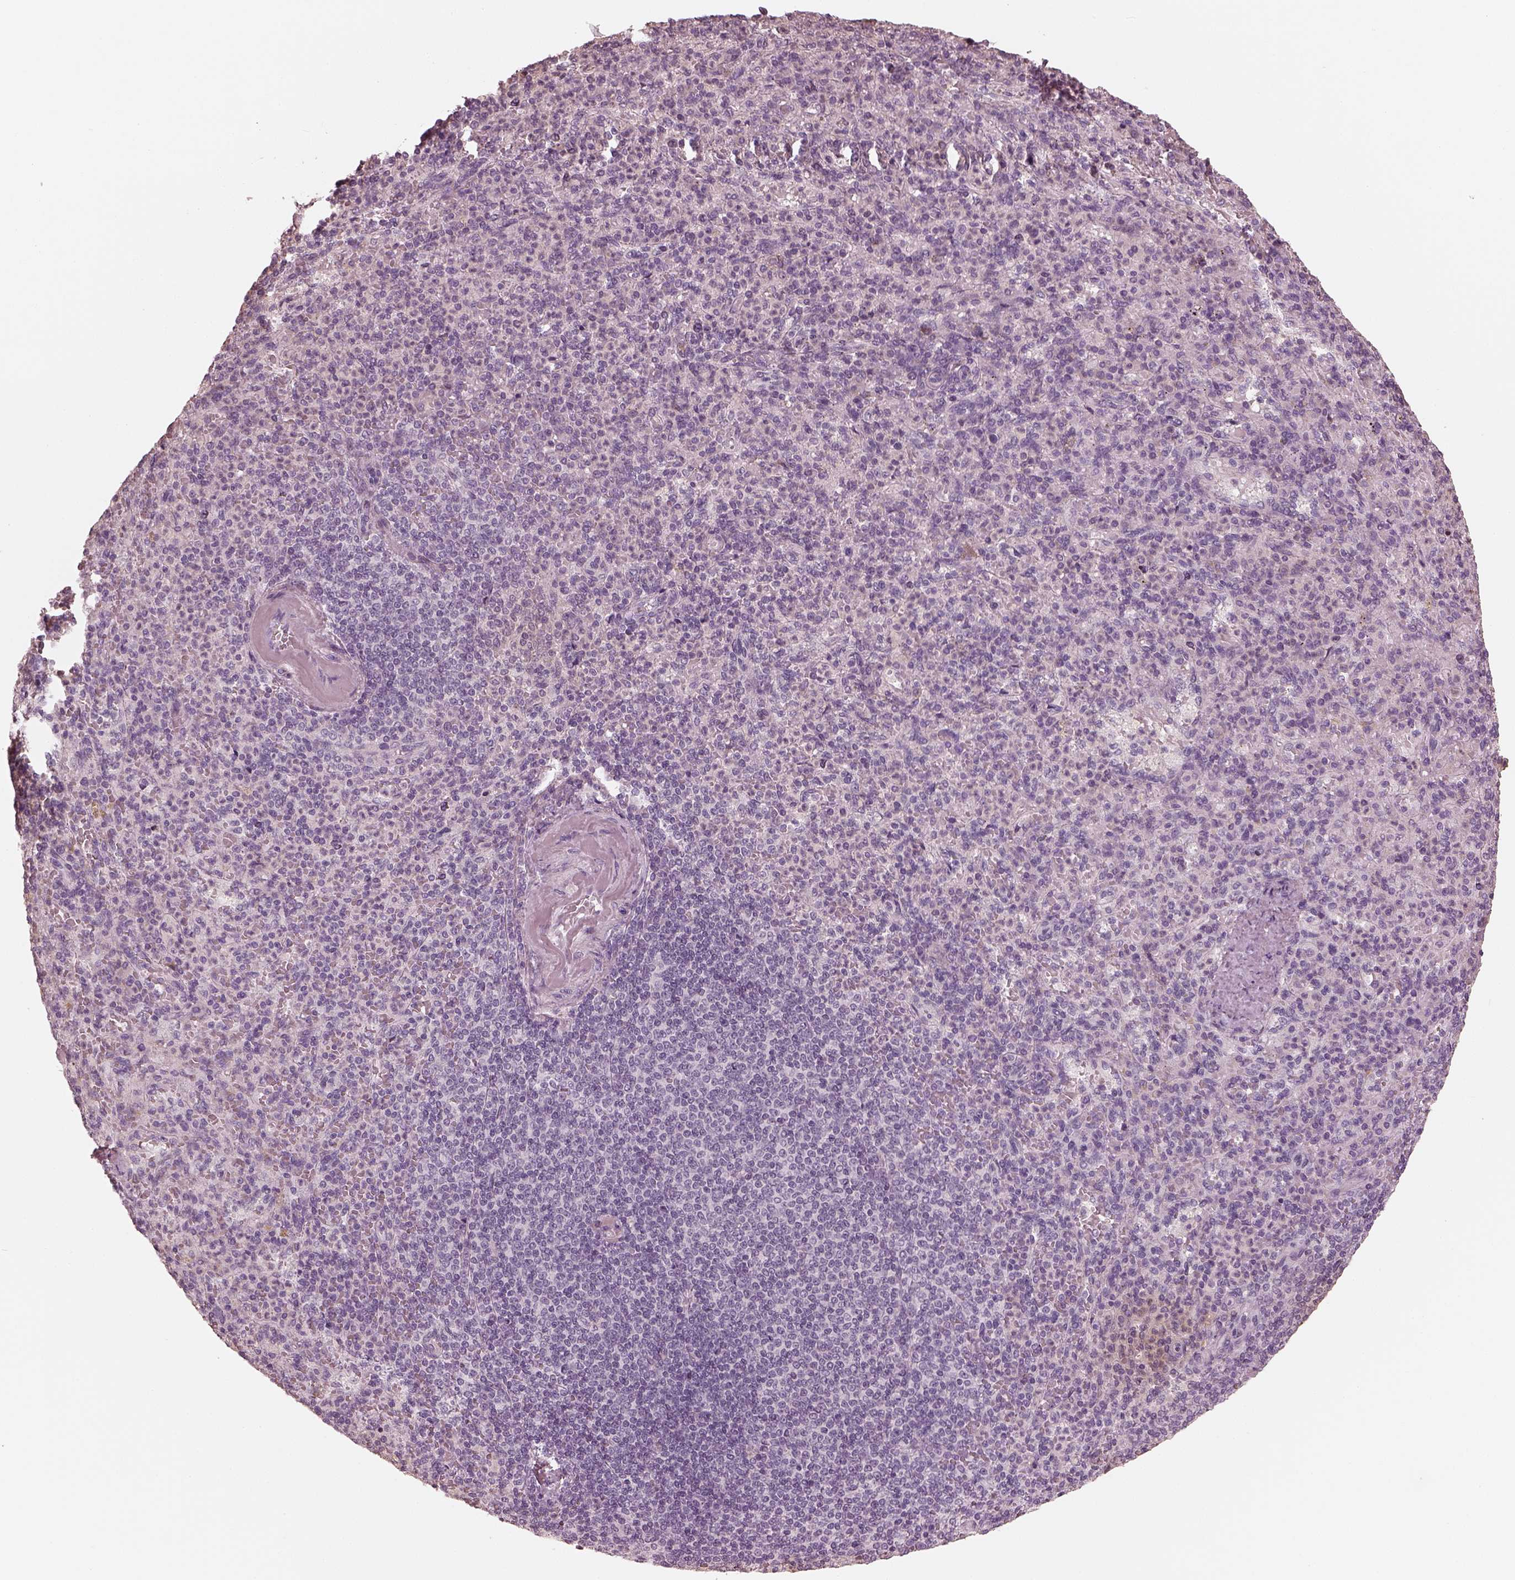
{"staining": {"intensity": "negative", "quantity": "none", "location": "none"}, "tissue": "spleen", "cell_type": "Cells in red pulp", "image_type": "normal", "snomed": [{"axis": "morphology", "description": "Normal tissue, NOS"}, {"axis": "topography", "description": "Spleen"}], "caption": "Cells in red pulp show no significant expression in benign spleen.", "gene": "OPTC", "patient": {"sex": "female", "age": 74}}